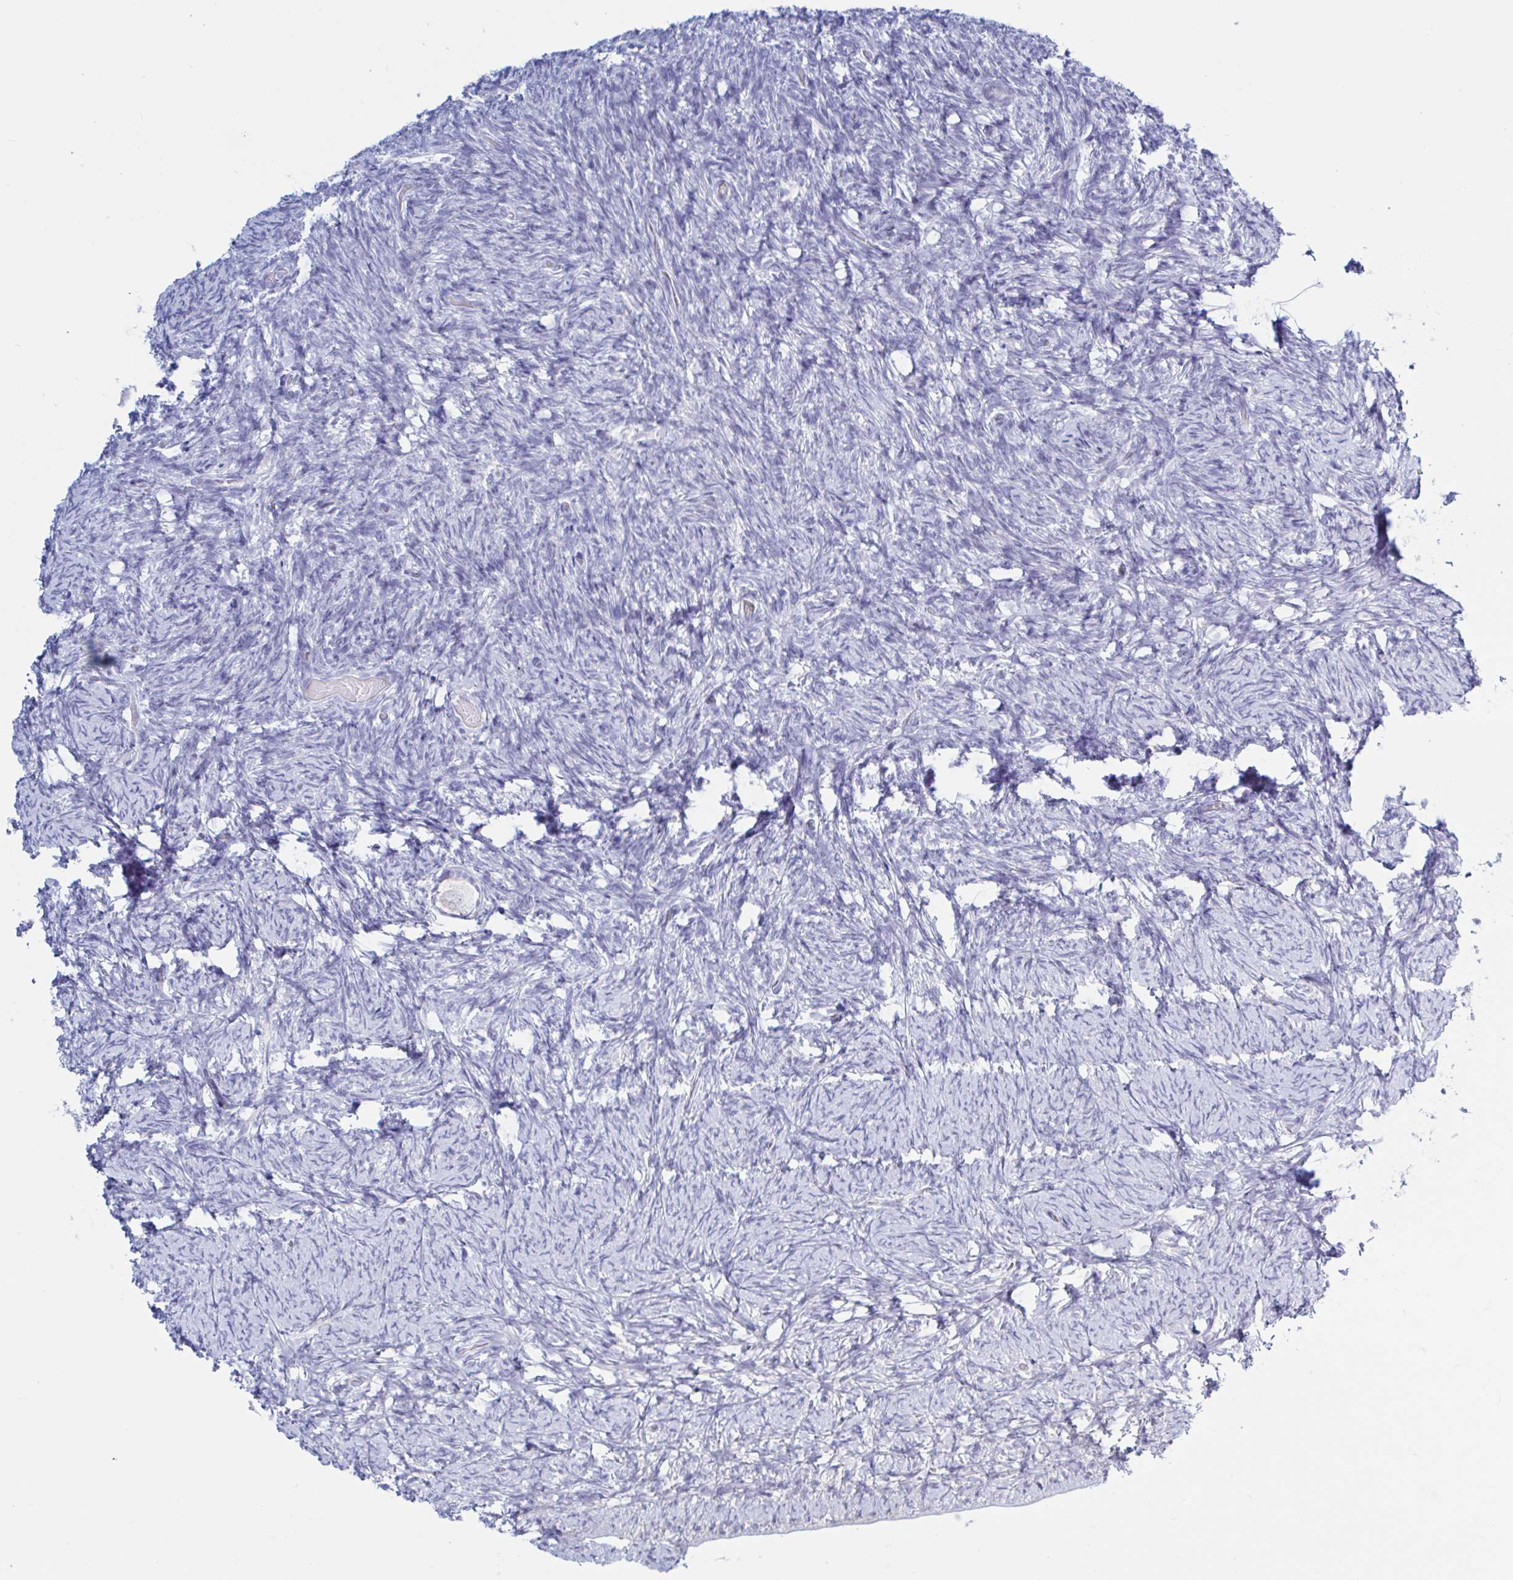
{"staining": {"intensity": "negative", "quantity": "none", "location": "none"}, "tissue": "ovary", "cell_type": "Follicle cells", "image_type": "normal", "snomed": [{"axis": "morphology", "description": "Normal tissue, NOS"}, {"axis": "topography", "description": "Ovary"}], "caption": "Ovary was stained to show a protein in brown. There is no significant staining in follicle cells.", "gene": "ENSG00000271254", "patient": {"sex": "female", "age": 34}}